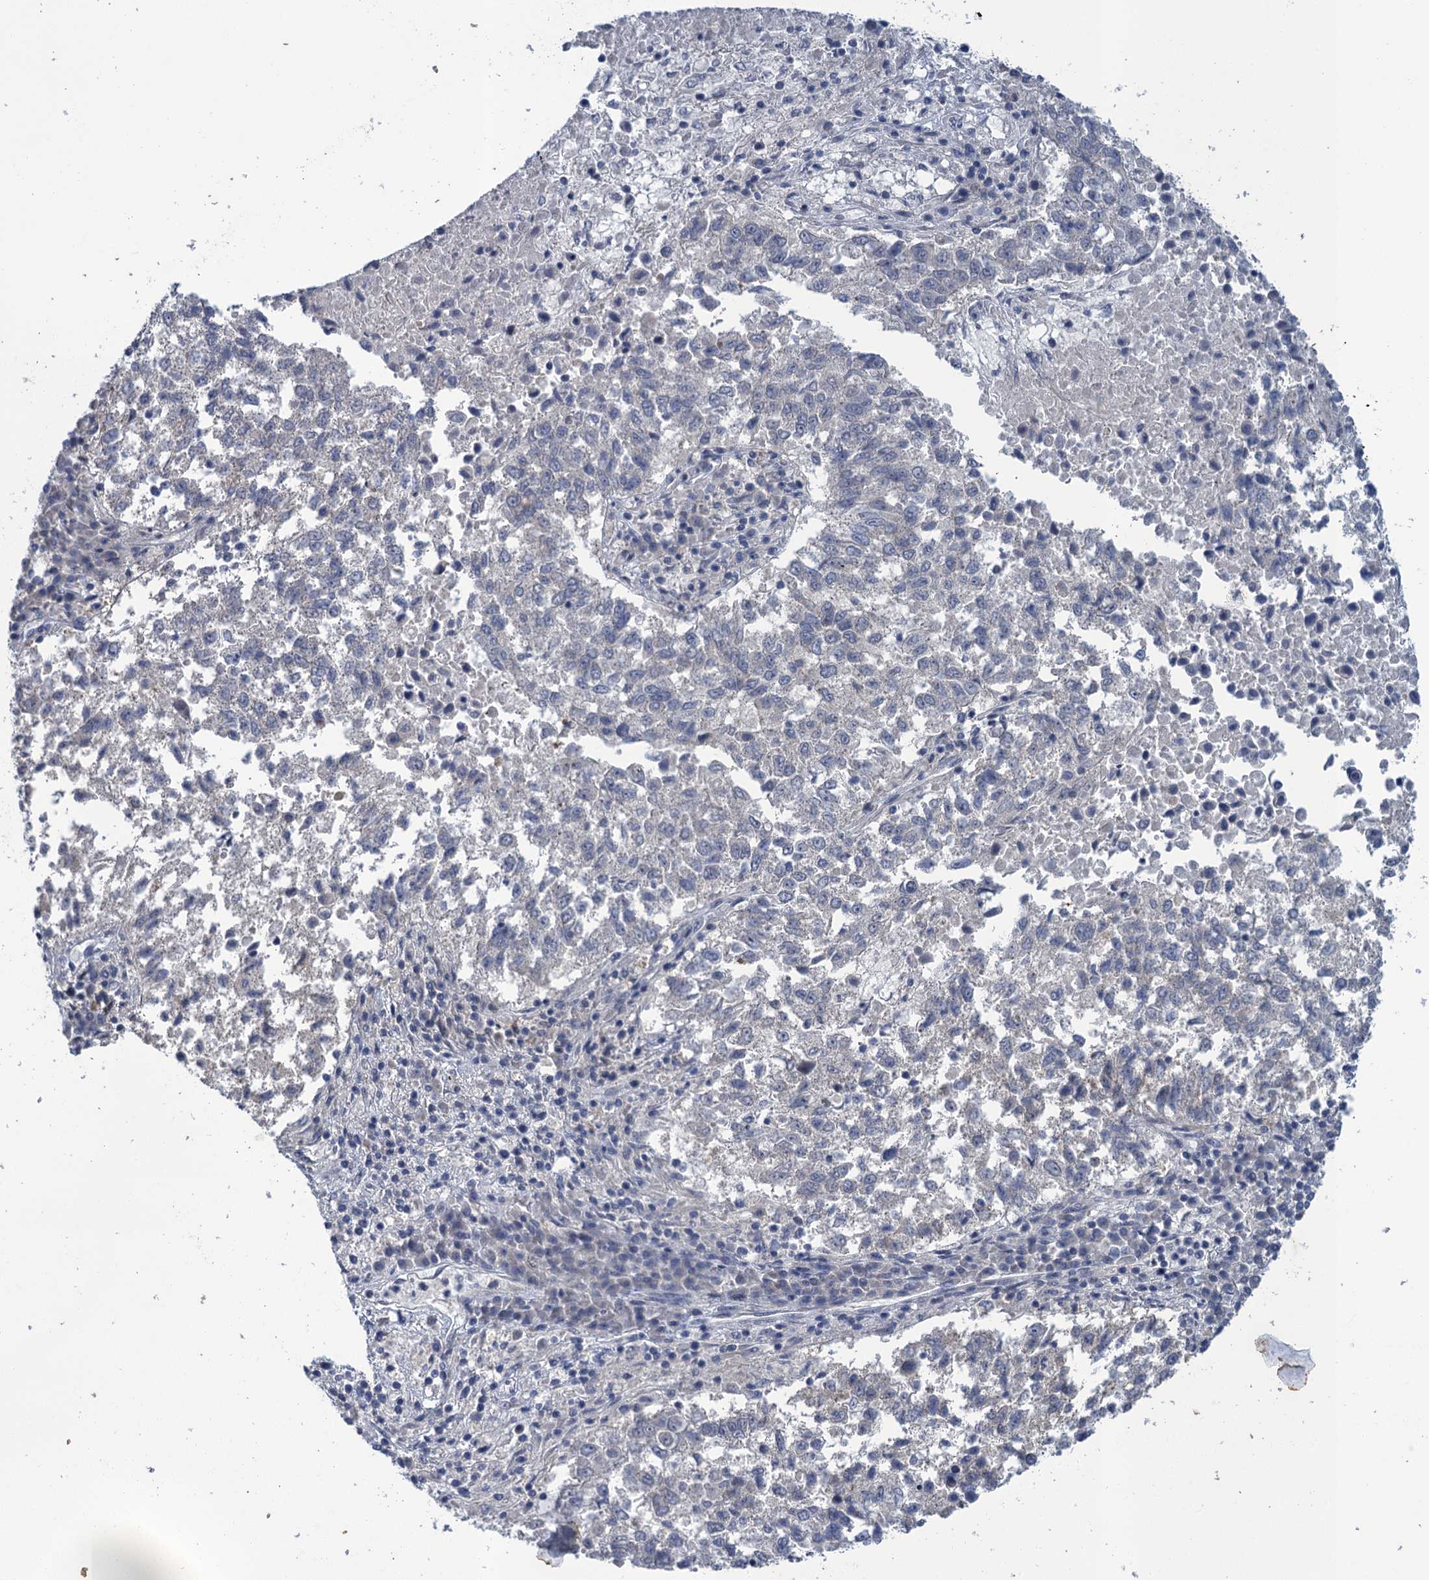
{"staining": {"intensity": "negative", "quantity": "none", "location": "none"}, "tissue": "lung cancer", "cell_type": "Tumor cells", "image_type": "cancer", "snomed": [{"axis": "morphology", "description": "Squamous cell carcinoma, NOS"}, {"axis": "topography", "description": "Lung"}], "caption": "A histopathology image of human squamous cell carcinoma (lung) is negative for staining in tumor cells.", "gene": "MRFAP1", "patient": {"sex": "male", "age": 73}}